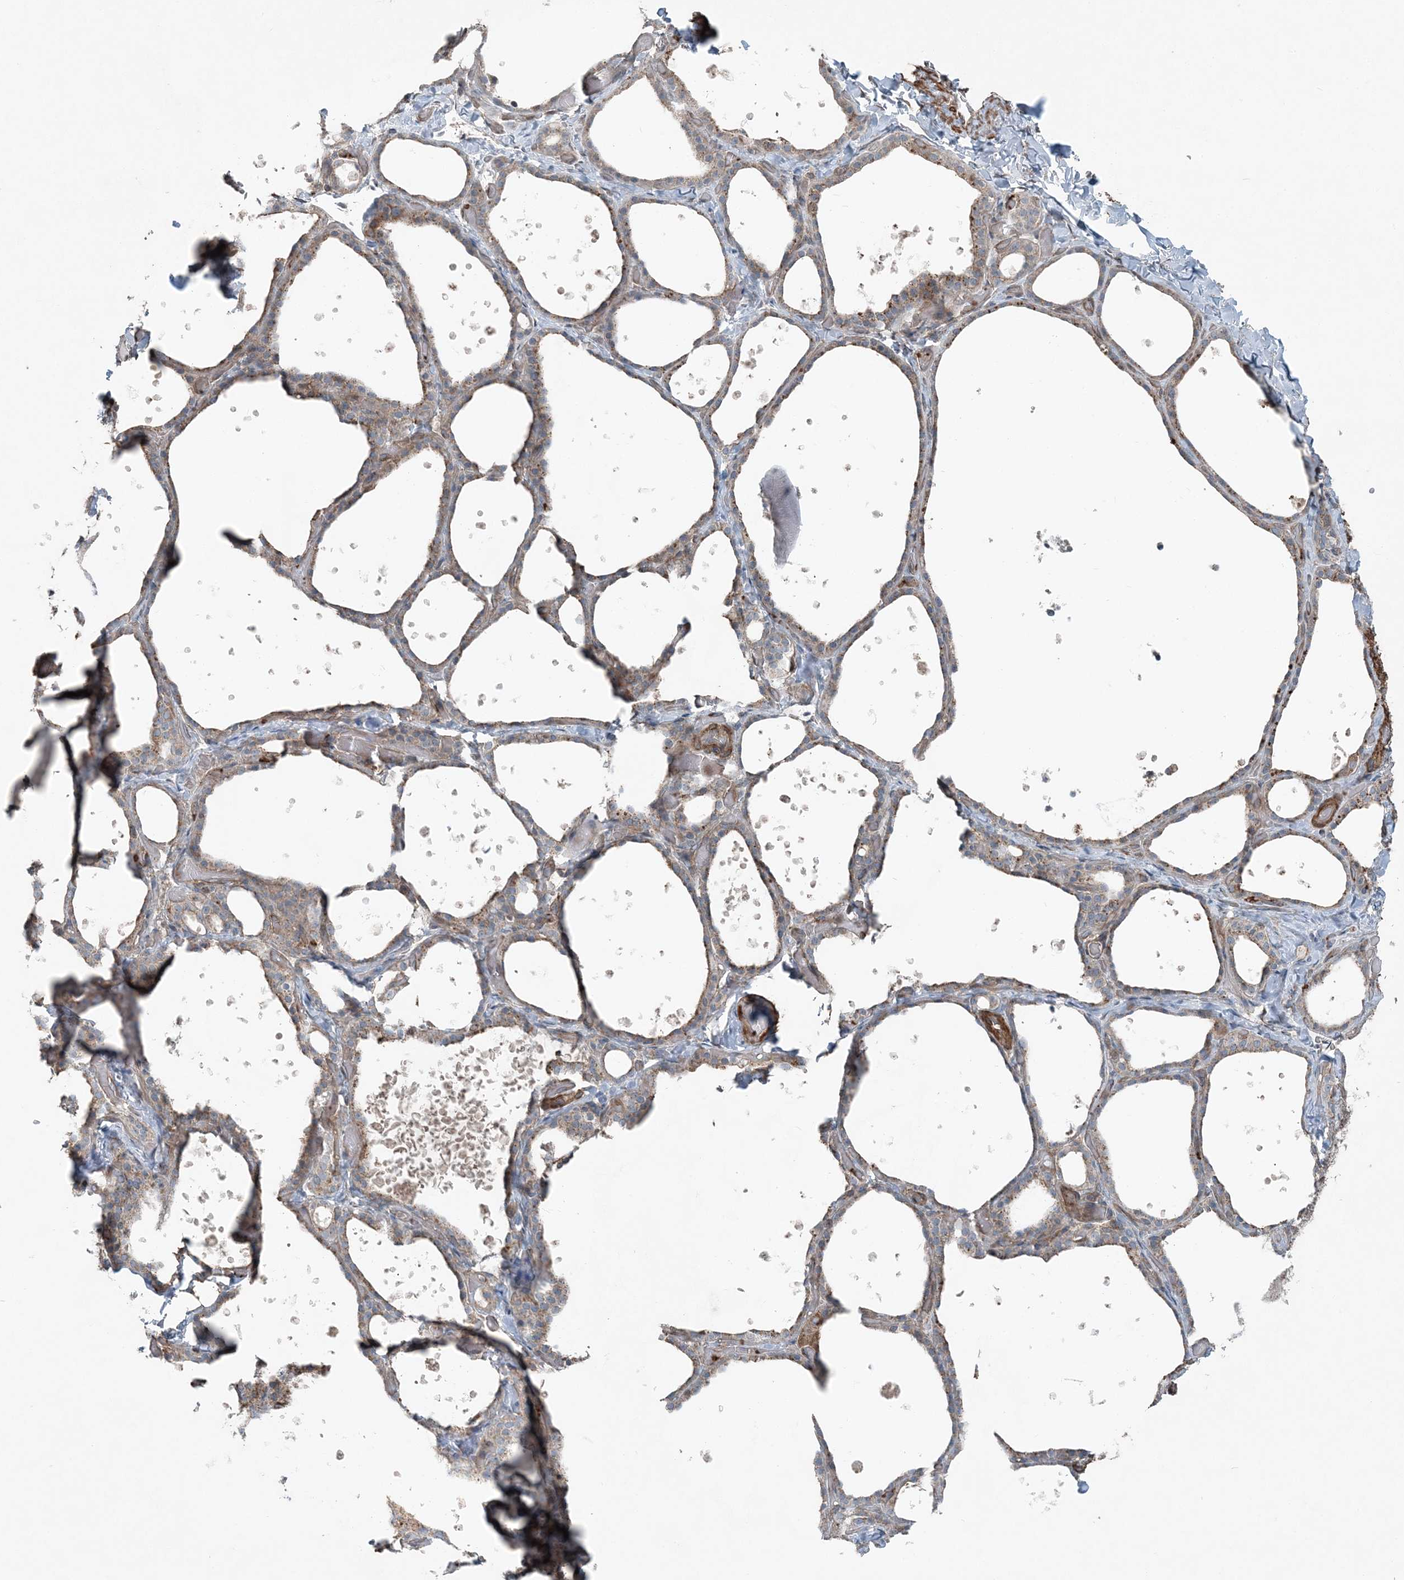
{"staining": {"intensity": "moderate", "quantity": "25%-75%", "location": "cytoplasmic/membranous"}, "tissue": "thyroid gland", "cell_type": "Glandular cells", "image_type": "normal", "snomed": [{"axis": "morphology", "description": "Normal tissue, NOS"}, {"axis": "topography", "description": "Thyroid gland"}], "caption": "Moderate cytoplasmic/membranous expression for a protein is identified in approximately 25%-75% of glandular cells of unremarkable thyroid gland using immunohistochemistry.", "gene": "KY", "patient": {"sex": "female", "age": 44}}